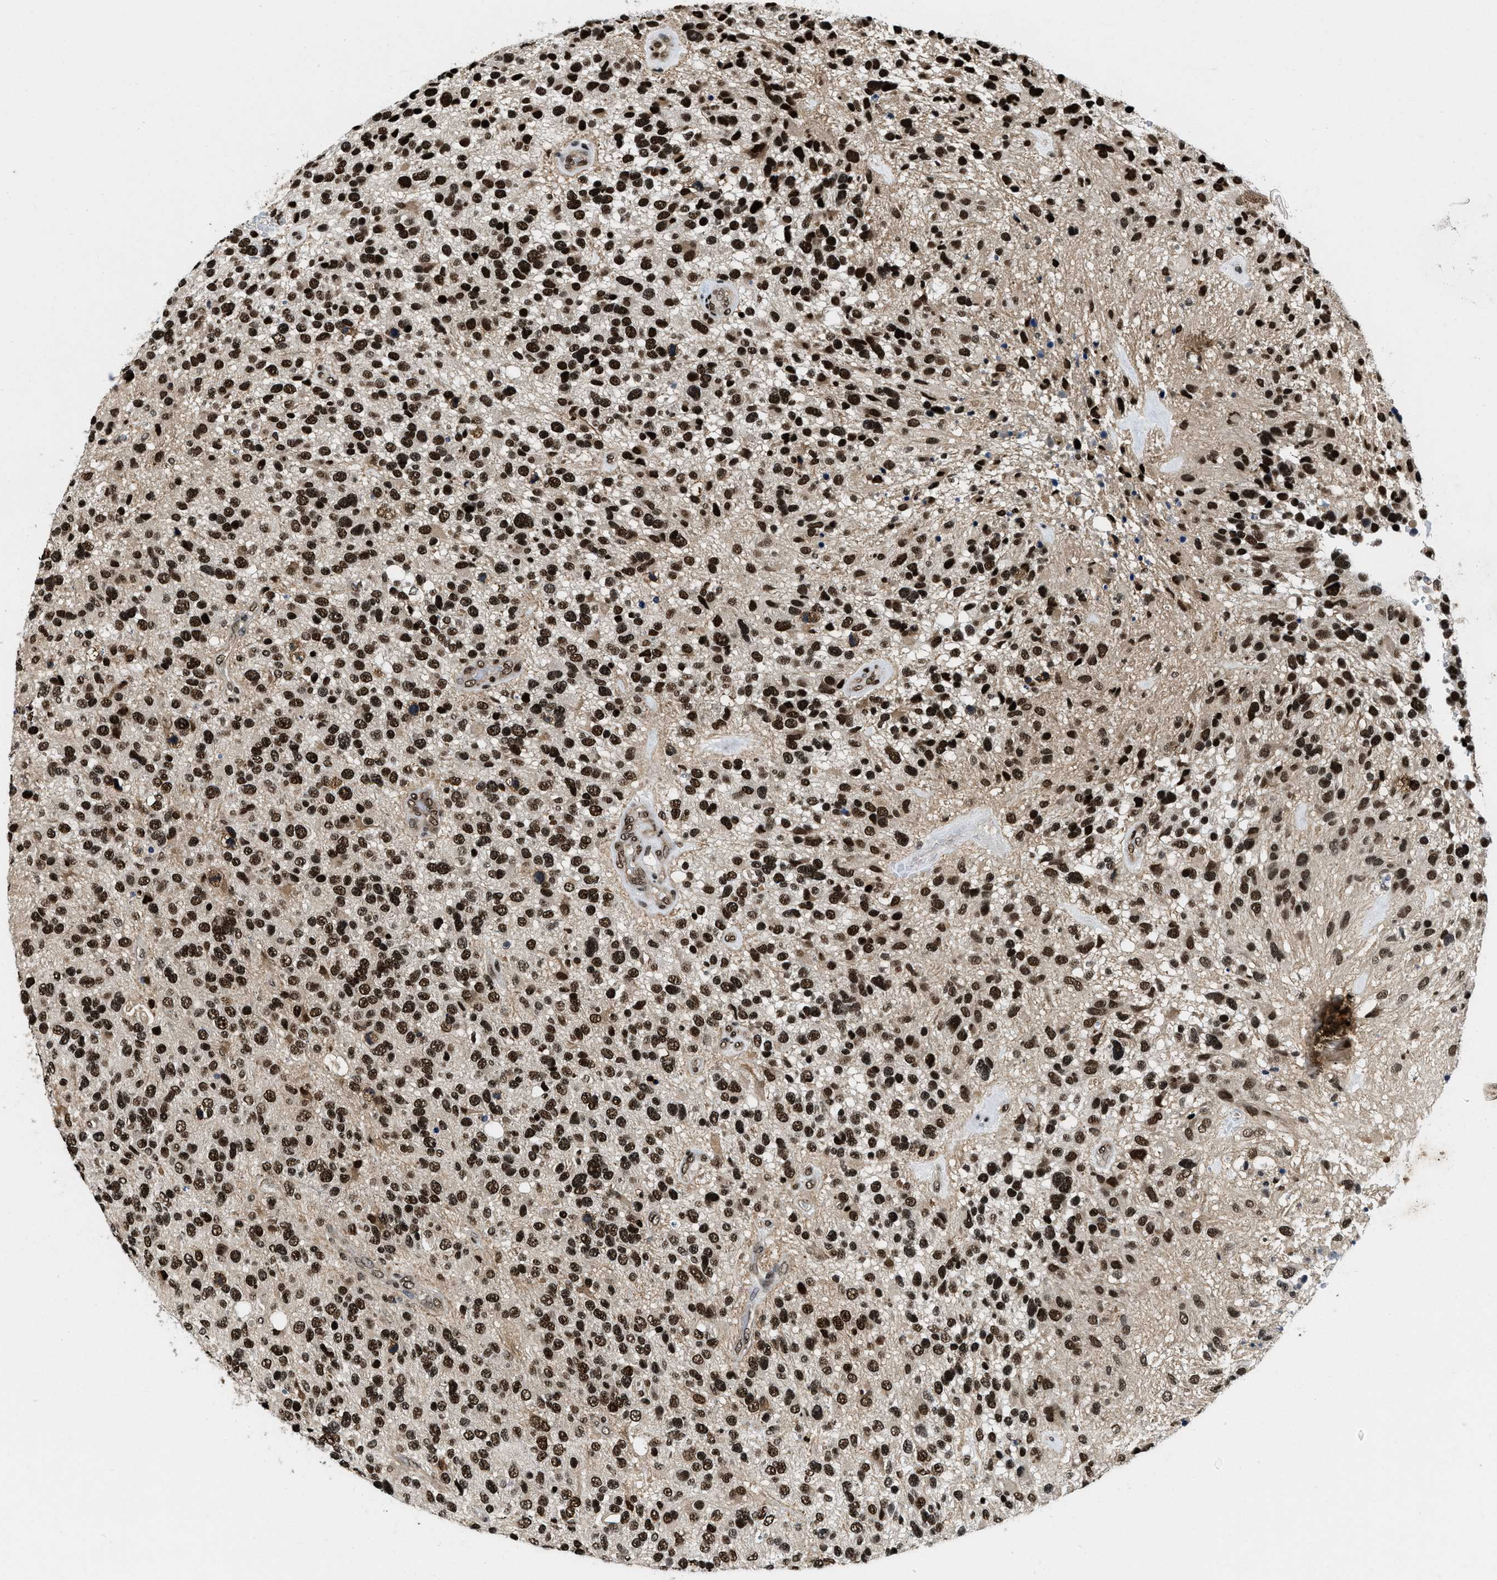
{"staining": {"intensity": "strong", "quantity": ">75%", "location": "nuclear"}, "tissue": "glioma", "cell_type": "Tumor cells", "image_type": "cancer", "snomed": [{"axis": "morphology", "description": "Glioma, malignant, High grade"}, {"axis": "topography", "description": "Brain"}], "caption": "Approximately >75% of tumor cells in human malignant glioma (high-grade) show strong nuclear protein positivity as visualized by brown immunohistochemical staining.", "gene": "SAFB", "patient": {"sex": "female", "age": 58}}